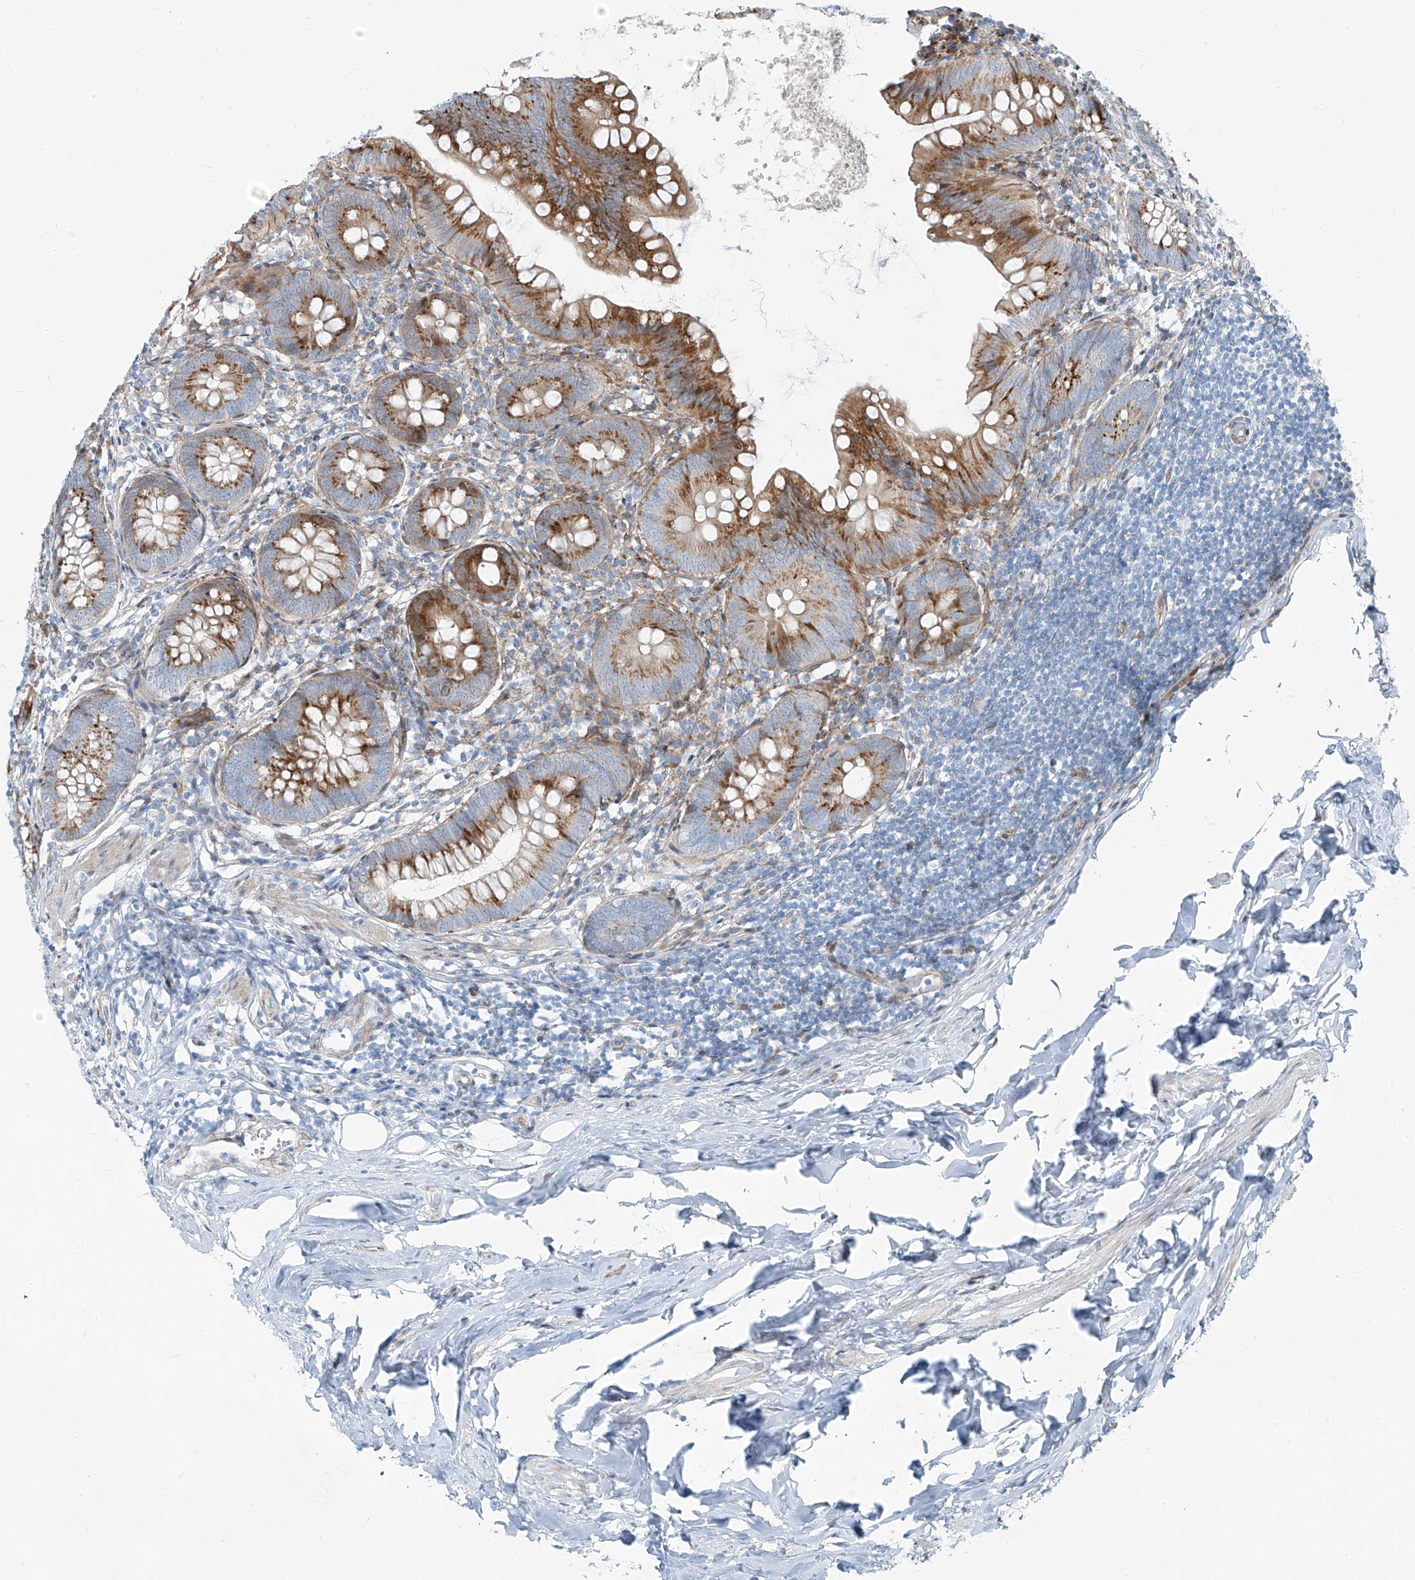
{"staining": {"intensity": "moderate", "quantity": ">75%", "location": "cytoplasmic/membranous"}, "tissue": "appendix", "cell_type": "Glandular cells", "image_type": "normal", "snomed": [{"axis": "morphology", "description": "Normal tissue, NOS"}, {"axis": "topography", "description": "Appendix"}], "caption": "A brown stain labels moderate cytoplasmic/membranous positivity of a protein in glandular cells of benign appendix. (brown staining indicates protein expression, while blue staining denotes nuclei).", "gene": "HIC2", "patient": {"sex": "female", "age": 62}}